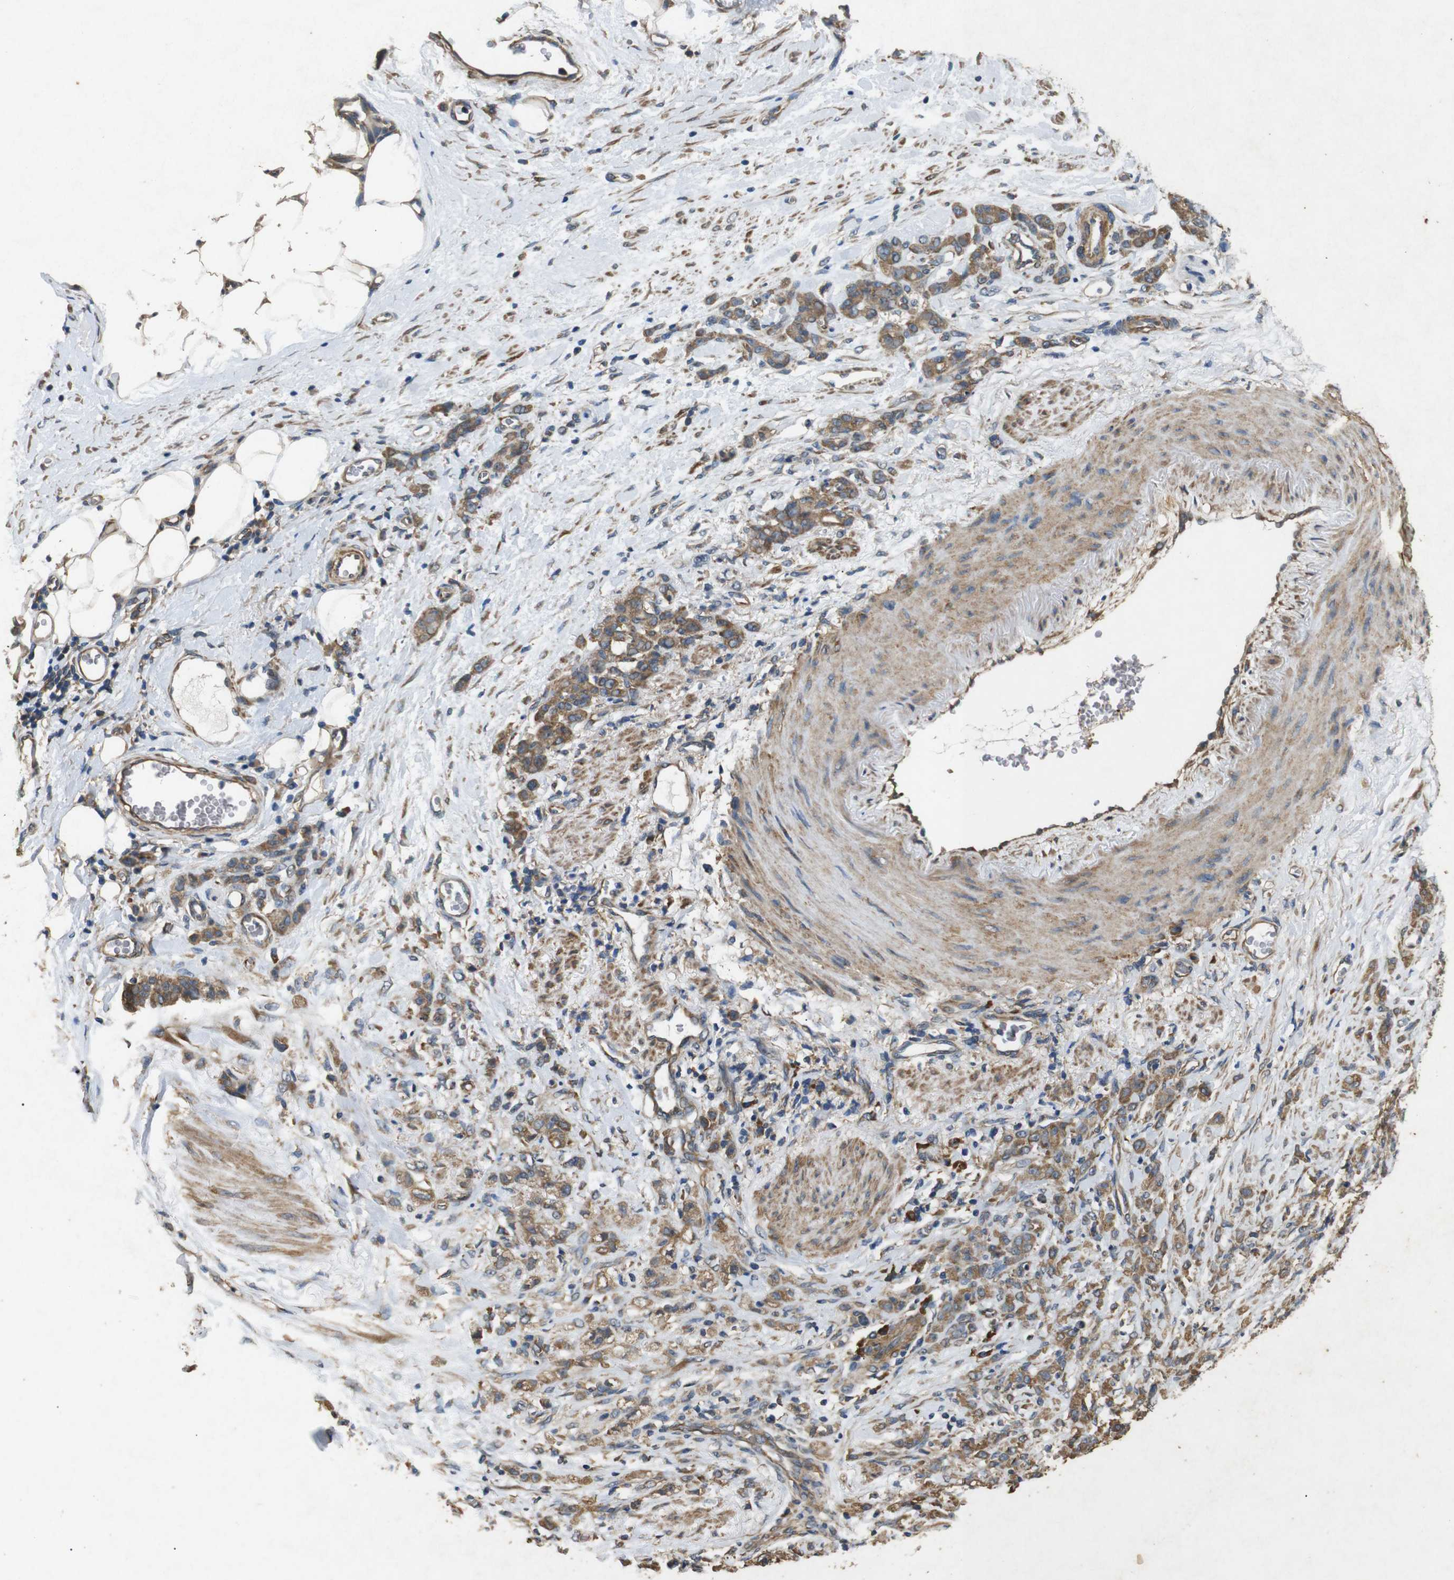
{"staining": {"intensity": "moderate", "quantity": ">75%", "location": "cytoplasmic/membranous"}, "tissue": "stomach cancer", "cell_type": "Tumor cells", "image_type": "cancer", "snomed": [{"axis": "morphology", "description": "Adenocarcinoma, NOS"}, {"axis": "topography", "description": "Stomach"}], "caption": "This is a micrograph of immunohistochemistry staining of stomach cancer (adenocarcinoma), which shows moderate staining in the cytoplasmic/membranous of tumor cells.", "gene": "BNIP3", "patient": {"sex": "male", "age": 82}}